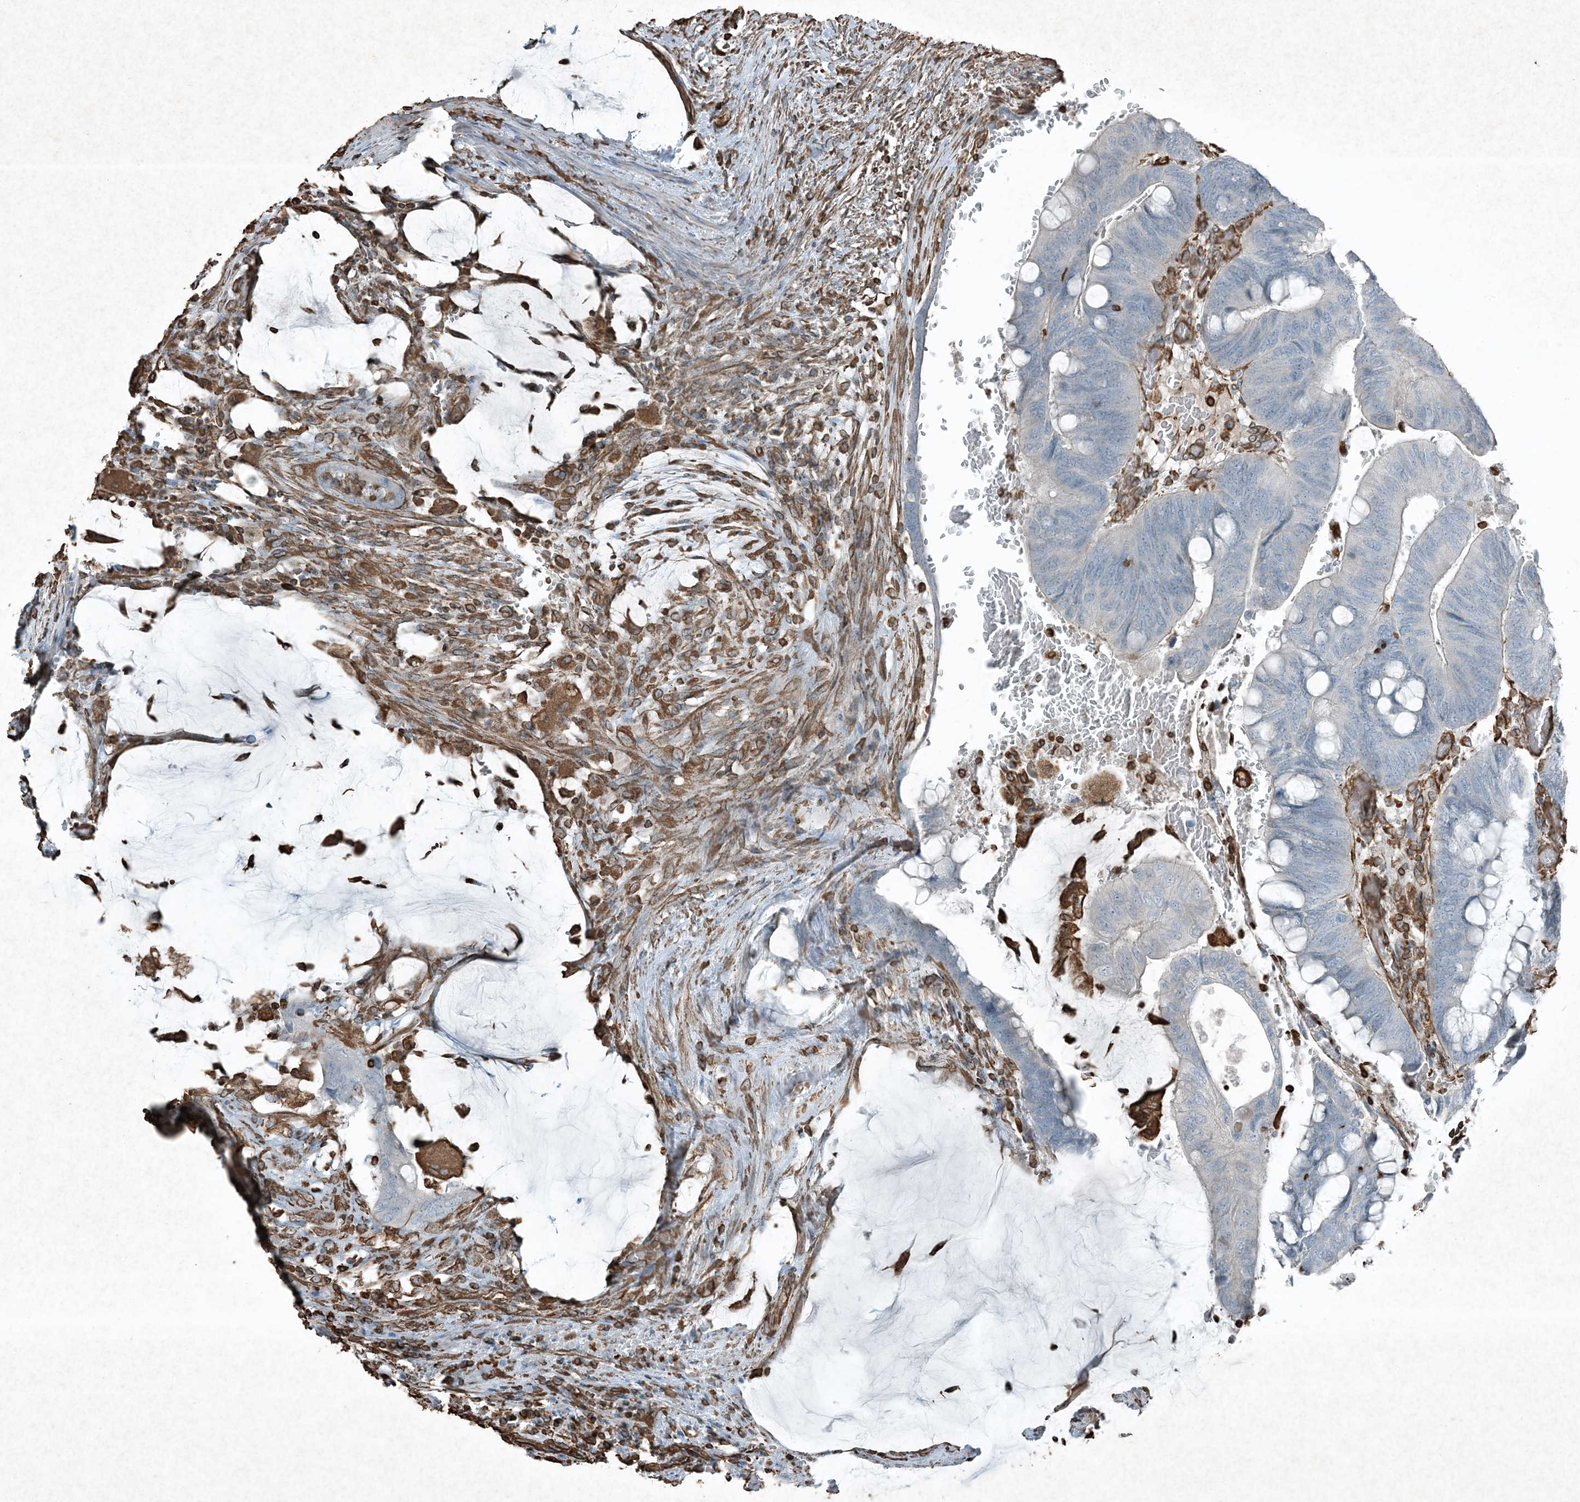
{"staining": {"intensity": "negative", "quantity": "none", "location": "none"}, "tissue": "colorectal cancer", "cell_type": "Tumor cells", "image_type": "cancer", "snomed": [{"axis": "morphology", "description": "Normal tissue, NOS"}, {"axis": "morphology", "description": "Adenocarcinoma, NOS"}, {"axis": "topography", "description": "Rectum"}, {"axis": "topography", "description": "Peripheral nerve tissue"}], "caption": "The histopathology image exhibits no staining of tumor cells in colorectal cancer (adenocarcinoma).", "gene": "RYK", "patient": {"sex": "male", "age": 92}}